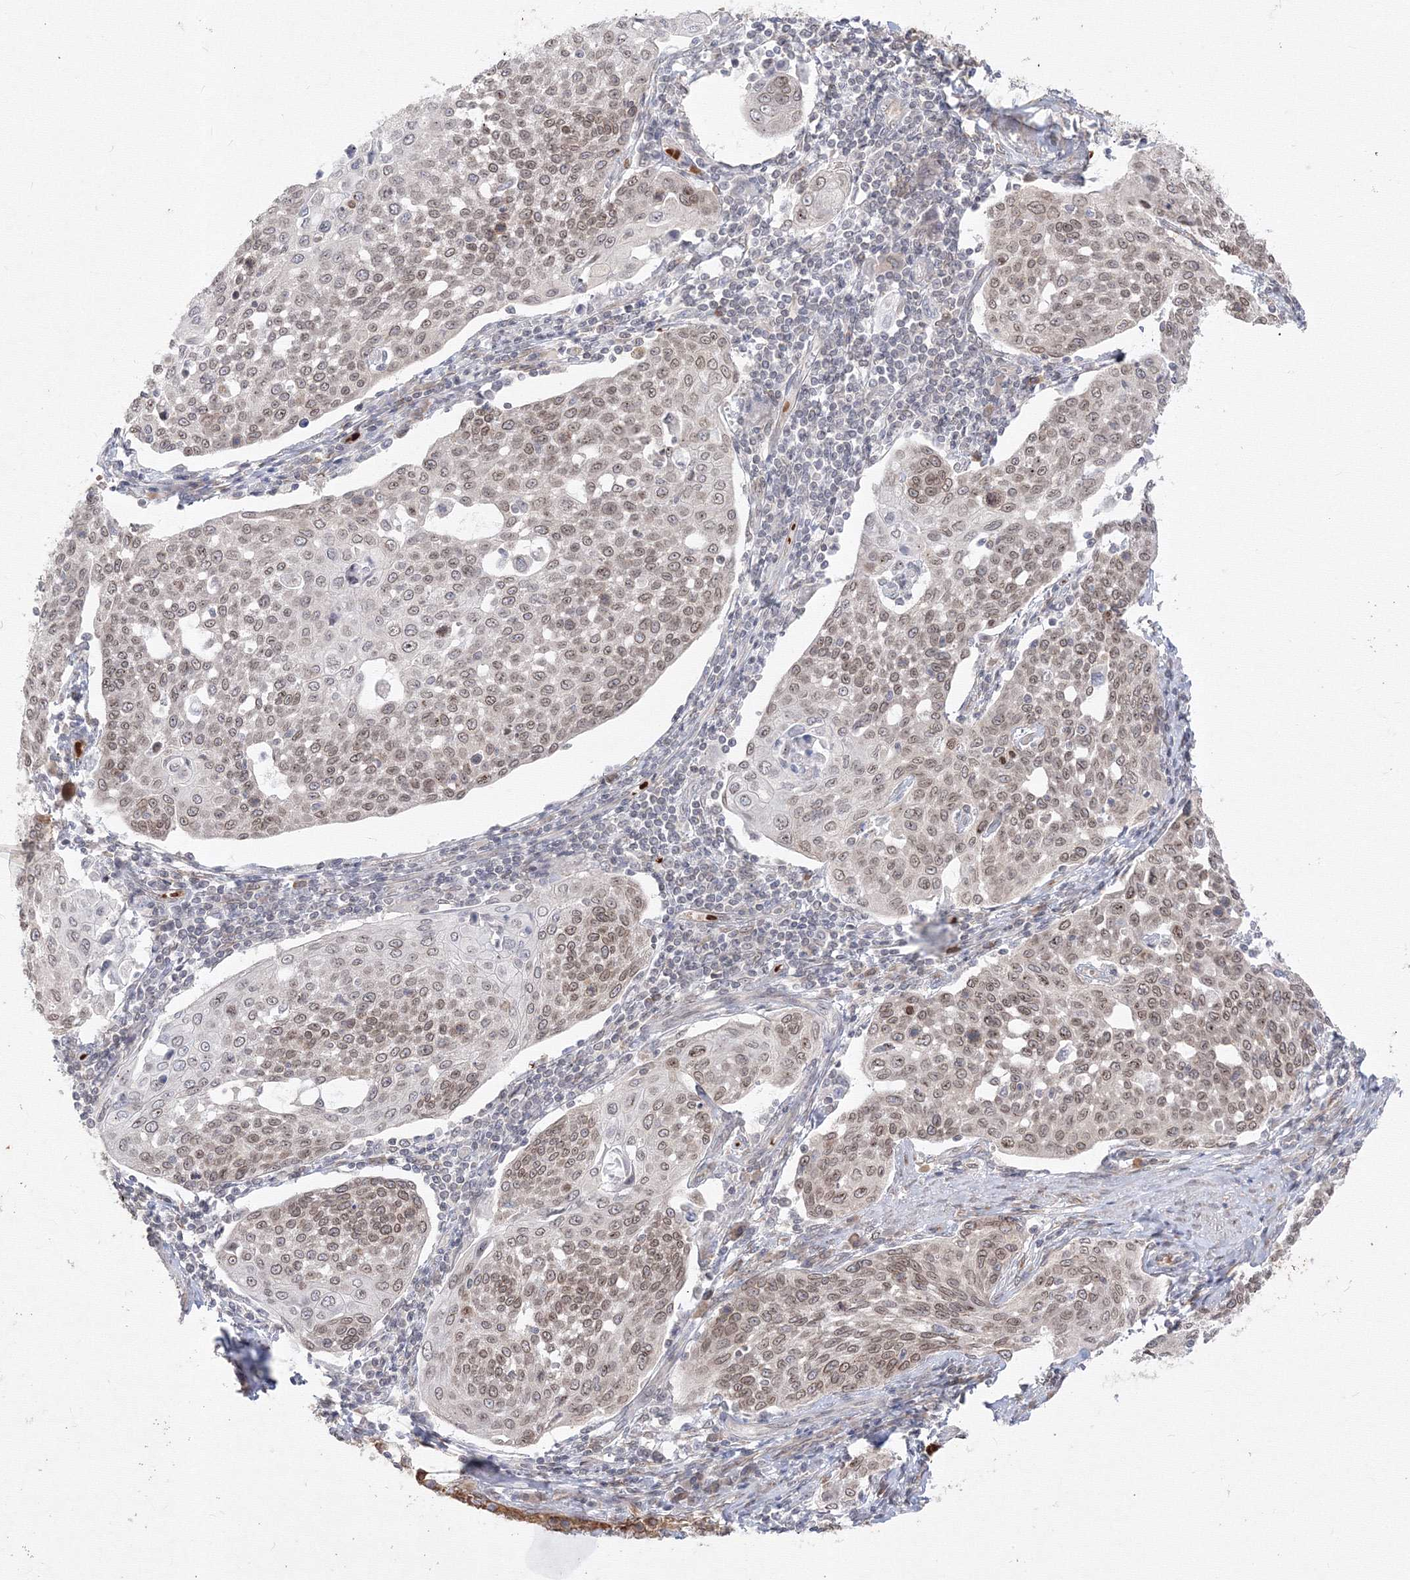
{"staining": {"intensity": "weak", "quantity": ">75%", "location": "cytoplasmic/membranous,nuclear"}, "tissue": "cervical cancer", "cell_type": "Tumor cells", "image_type": "cancer", "snomed": [{"axis": "morphology", "description": "Squamous cell carcinoma, NOS"}, {"axis": "topography", "description": "Cervix"}], "caption": "An immunohistochemistry micrograph of tumor tissue is shown. Protein staining in brown labels weak cytoplasmic/membranous and nuclear positivity in squamous cell carcinoma (cervical) within tumor cells.", "gene": "DNAJB2", "patient": {"sex": "female", "age": 34}}